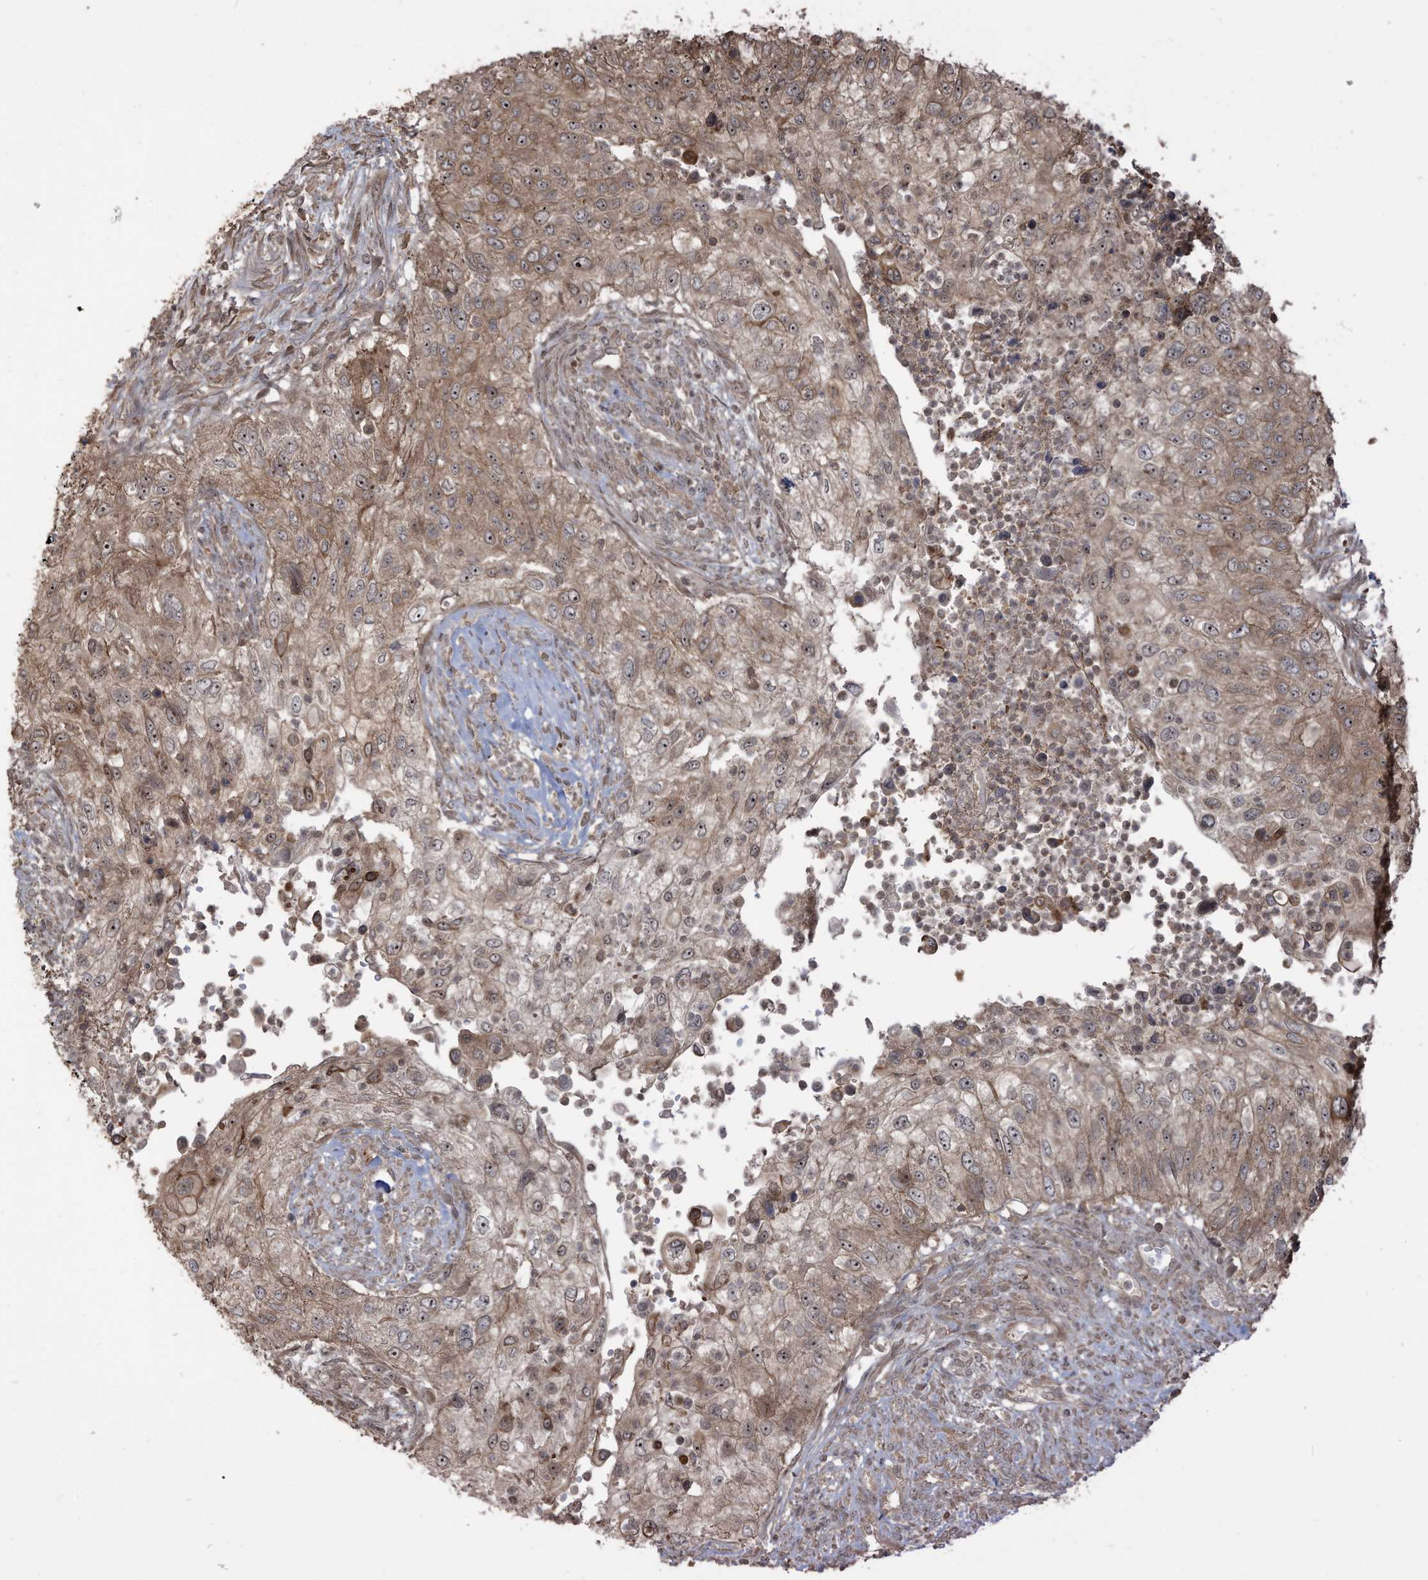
{"staining": {"intensity": "moderate", "quantity": "25%-75%", "location": "cytoplasmic/membranous,nuclear"}, "tissue": "urothelial cancer", "cell_type": "Tumor cells", "image_type": "cancer", "snomed": [{"axis": "morphology", "description": "Urothelial carcinoma, High grade"}, {"axis": "topography", "description": "Urinary bladder"}], "caption": "Immunohistochemical staining of human urothelial cancer exhibits medium levels of moderate cytoplasmic/membranous and nuclear protein expression in about 25%-75% of tumor cells.", "gene": "CARF", "patient": {"sex": "female", "age": 60}}